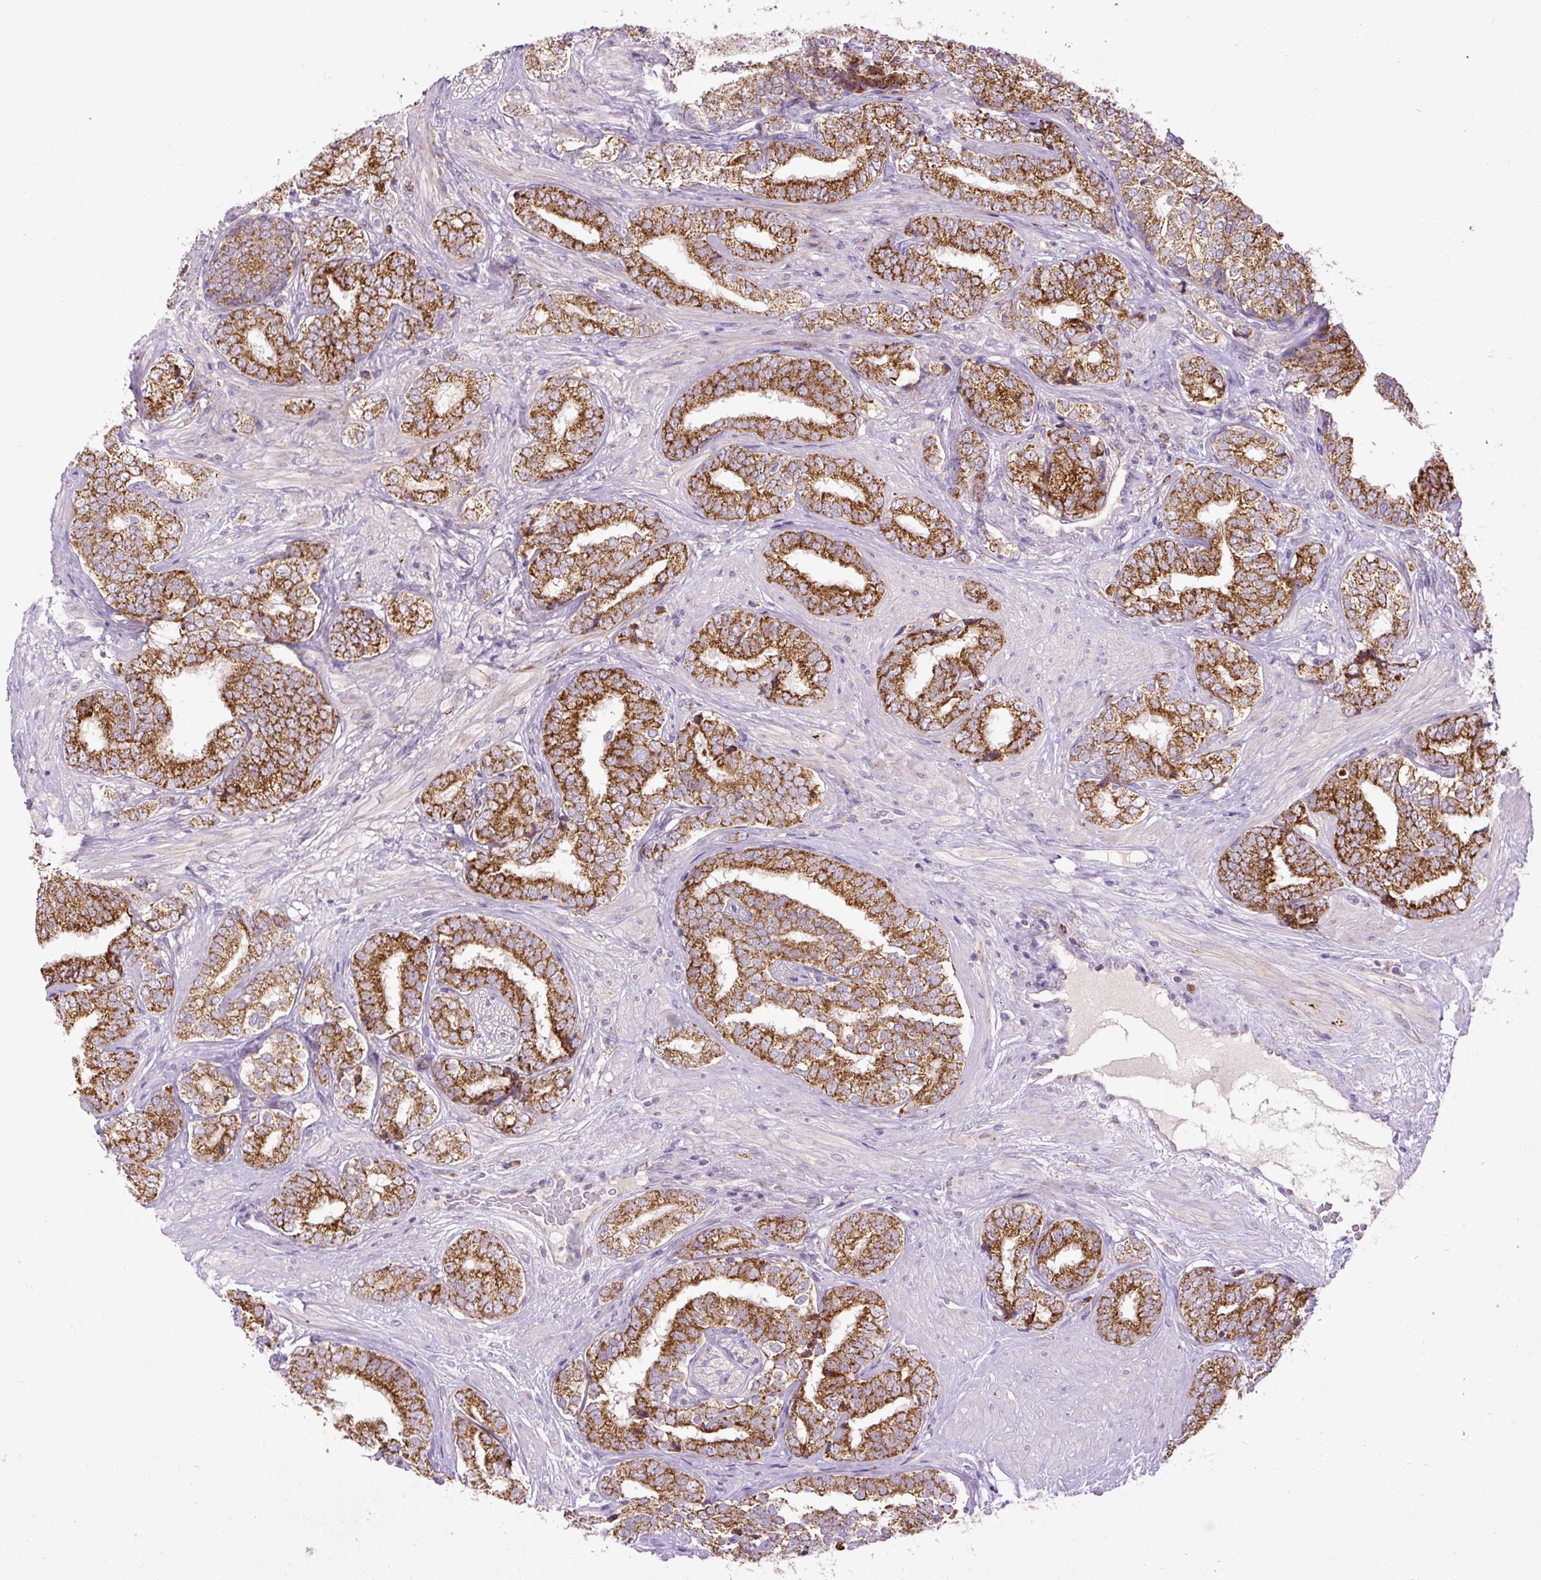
{"staining": {"intensity": "strong", "quantity": ">75%", "location": "cytoplasmic/membranous"}, "tissue": "prostate cancer", "cell_type": "Tumor cells", "image_type": "cancer", "snomed": [{"axis": "morphology", "description": "Adenocarcinoma, High grade"}, {"axis": "topography", "description": "Prostate"}], "caption": "Immunohistochemistry photomicrograph of human prostate cancer (adenocarcinoma (high-grade)) stained for a protein (brown), which demonstrates high levels of strong cytoplasmic/membranous positivity in approximately >75% of tumor cells.", "gene": "TM2D3", "patient": {"sex": "male", "age": 72}}